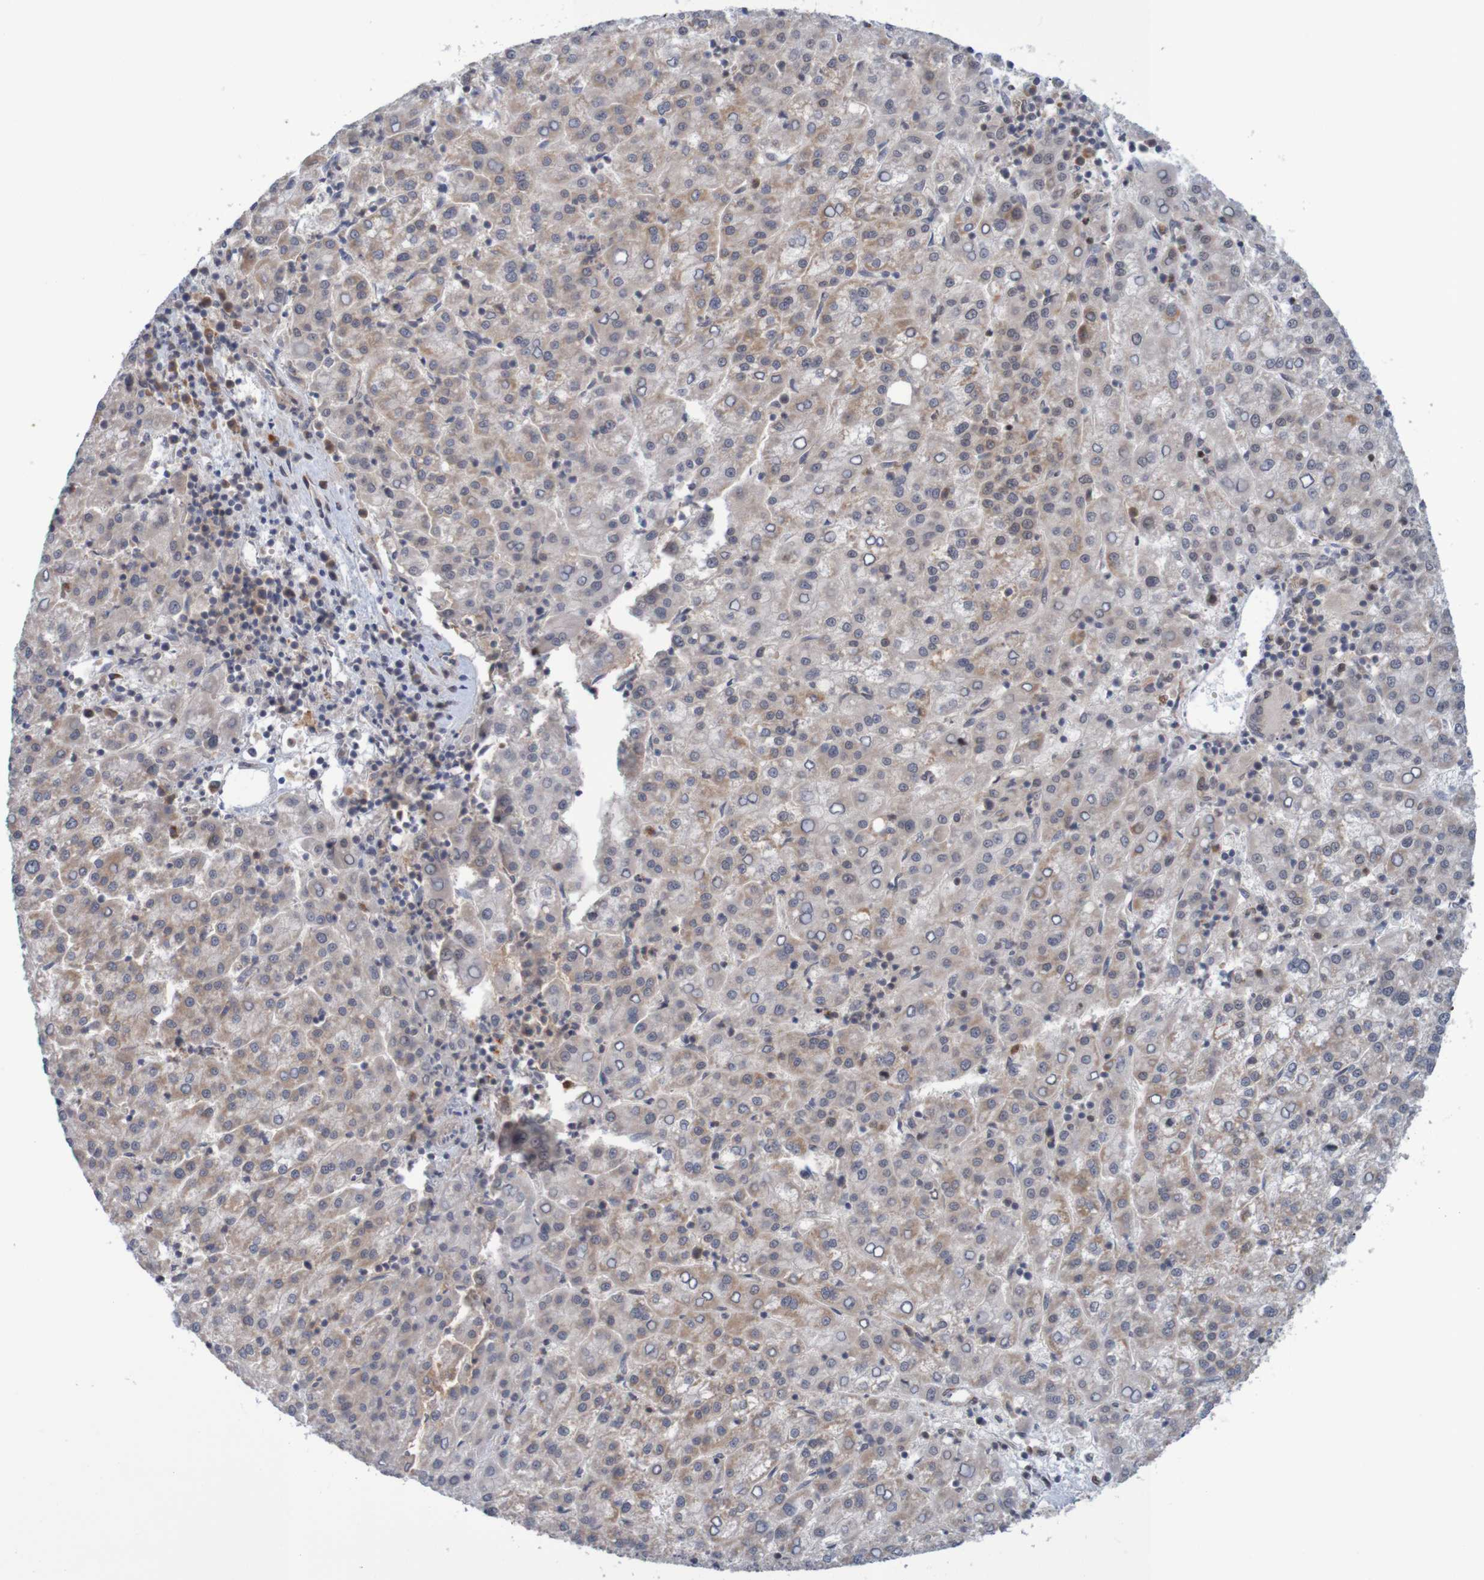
{"staining": {"intensity": "weak", "quantity": "25%-75%", "location": "cytoplasmic/membranous"}, "tissue": "liver cancer", "cell_type": "Tumor cells", "image_type": "cancer", "snomed": [{"axis": "morphology", "description": "Carcinoma, Hepatocellular, NOS"}, {"axis": "topography", "description": "Liver"}], "caption": "Human liver hepatocellular carcinoma stained with a protein marker shows weak staining in tumor cells.", "gene": "NAV2", "patient": {"sex": "female", "age": 58}}